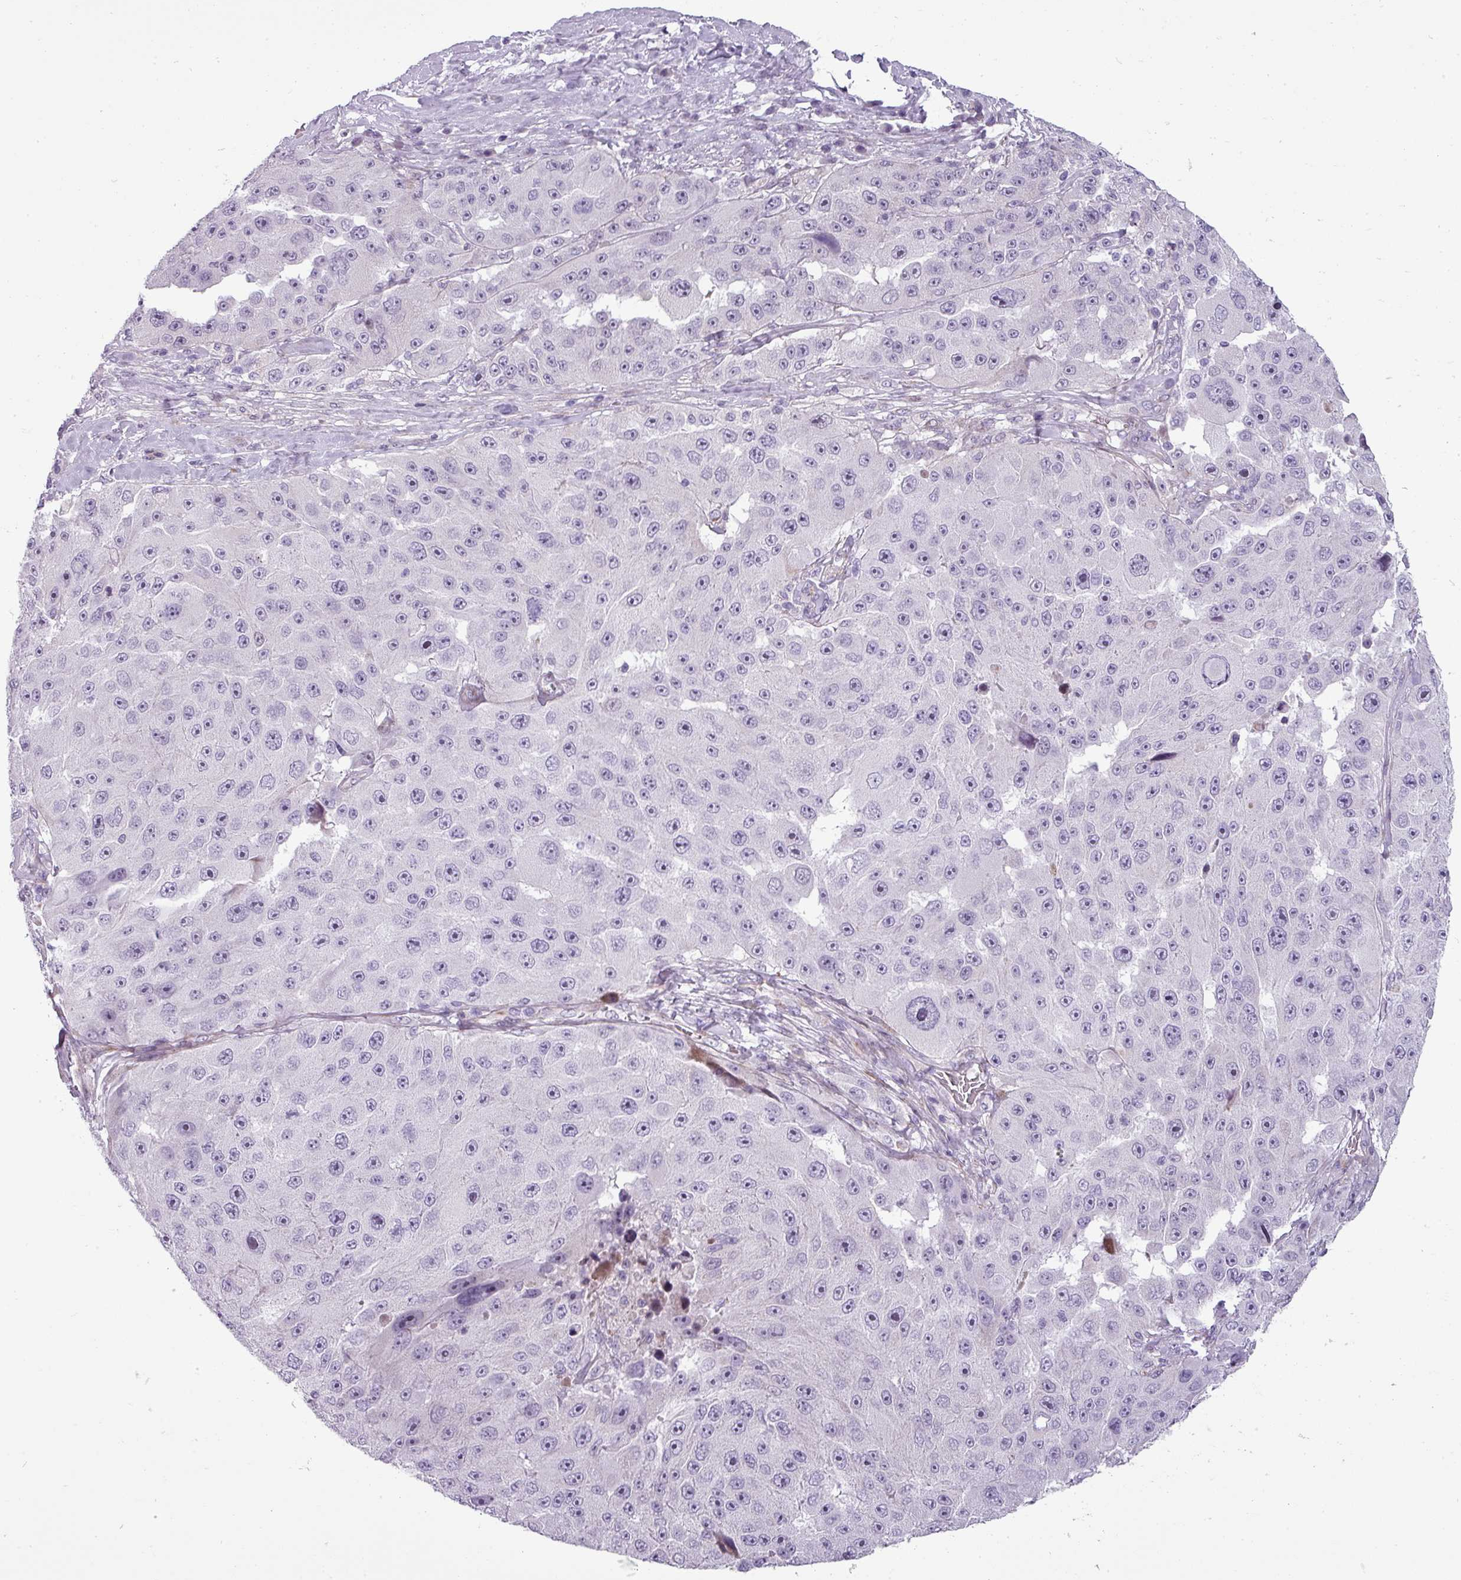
{"staining": {"intensity": "negative", "quantity": "none", "location": "none"}, "tissue": "melanoma", "cell_type": "Tumor cells", "image_type": "cancer", "snomed": [{"axis": "morphology", "description": "Malignant melanoma, Metastatic site"}, {"axis": "topography", "description": "Lymph node"}], "caption": "Melanoma was stained to show a protein in brown. There is no significant positivity in tumor cells. (DAB immunohistochemistry (IHC) visualized using brightfield microscopy, high magnification).", "gene": "CHRDL1", "patient": {"sex": "male", "age": 62}}